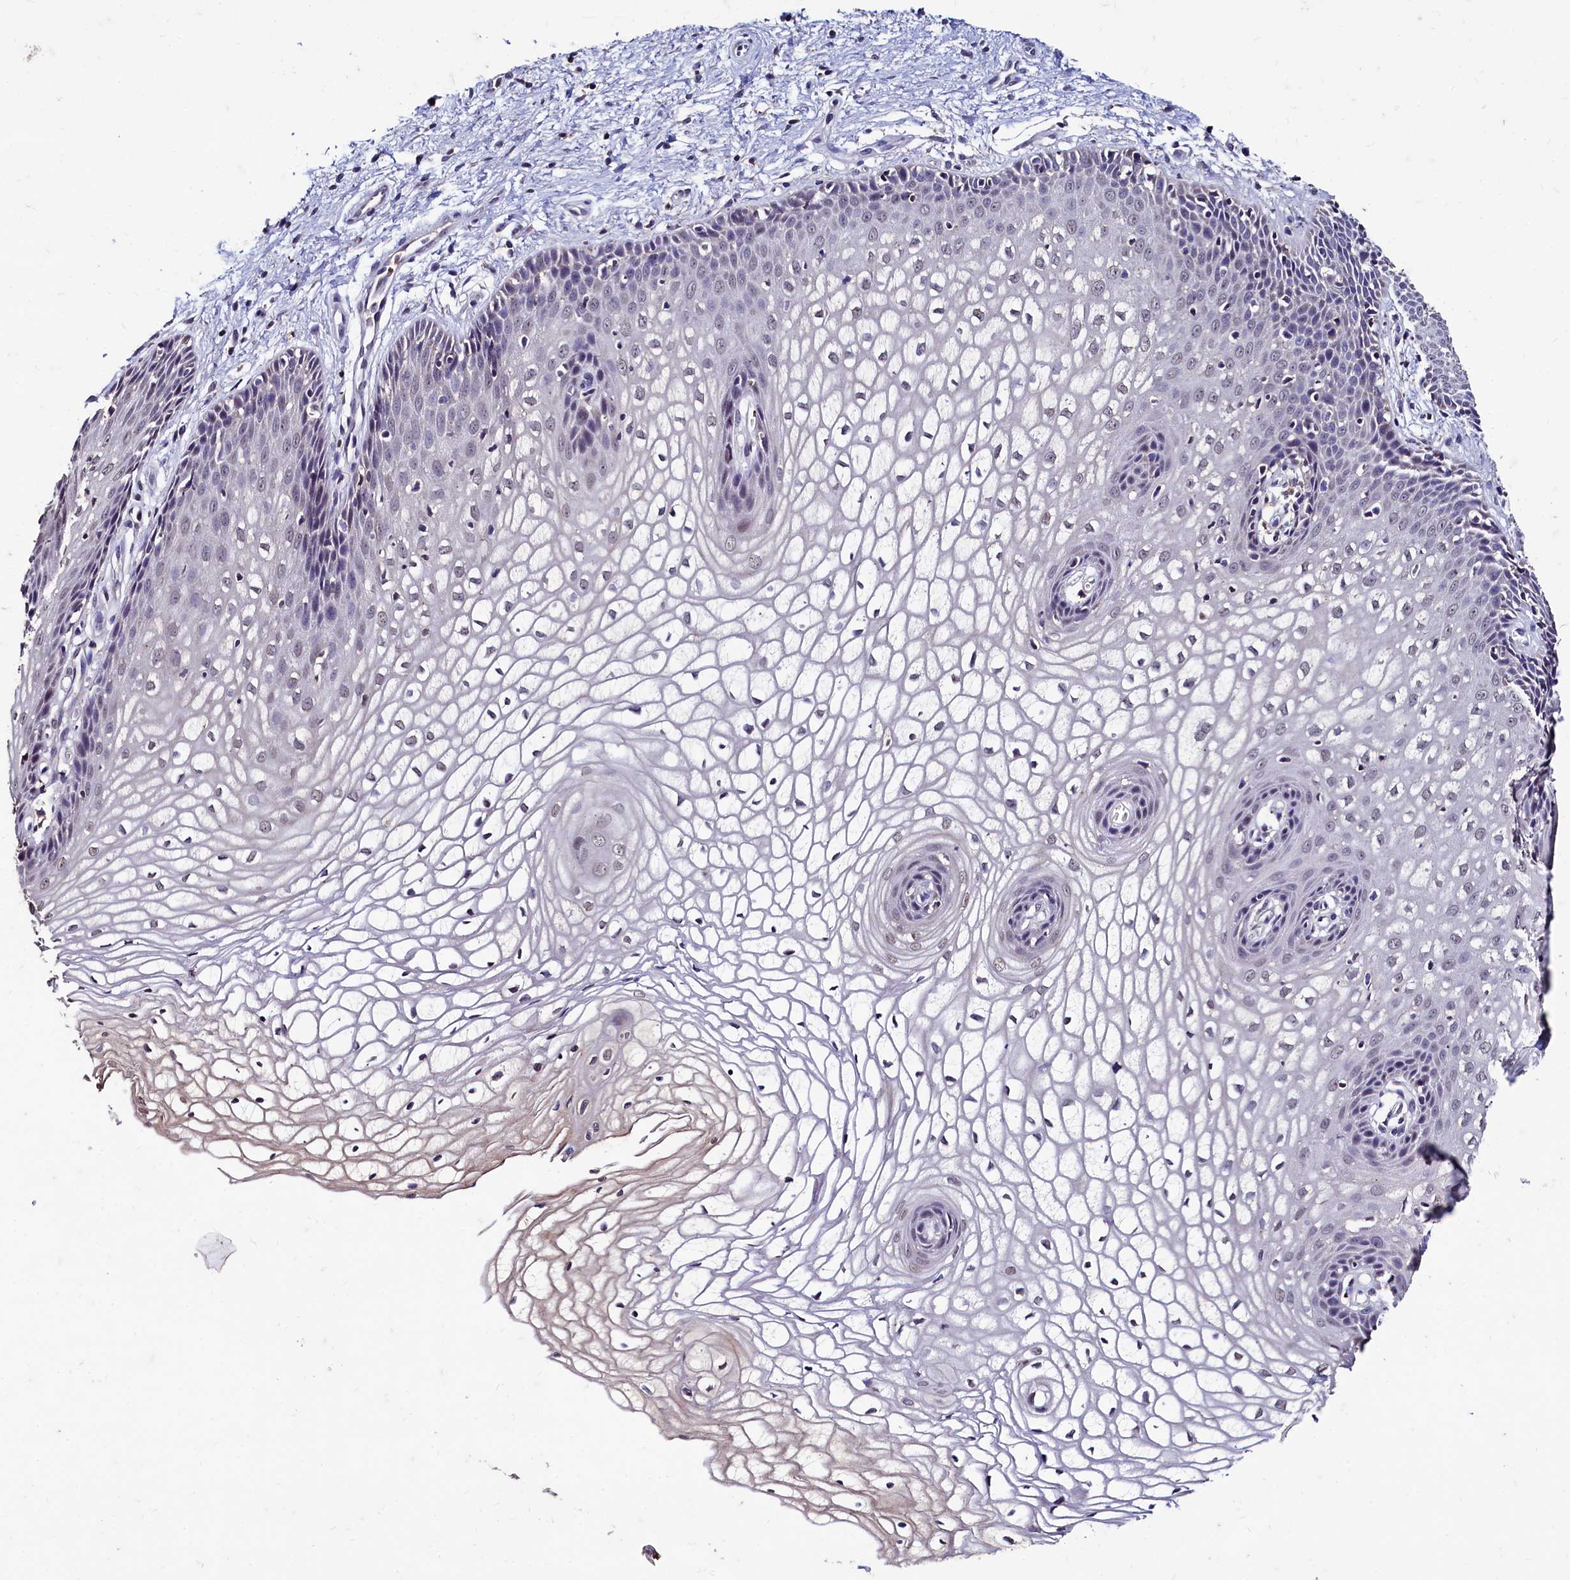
{"staining": {"intensity": "negative", "quantity": "none", "location": "none"}, "tissue": "vagina", "cell_type": "Squamous epithelial cells", "image_type": "normal", "snomed": [{"axis": "morphology", "description": "Normal tissue, NOS"}, {"axis": "topography", "description": "Vagina"}], "caption": "An IHC histopathology image of benign vagina is shown. There is no staining in squamous epithelial cells of vagina. (DAB (3,3'-diaminobenzidine) IHC visualized using brightfield microscopy, high magnification).", "gene": "CSTPP1", "patient": {"sex": "female", "age": 34}}